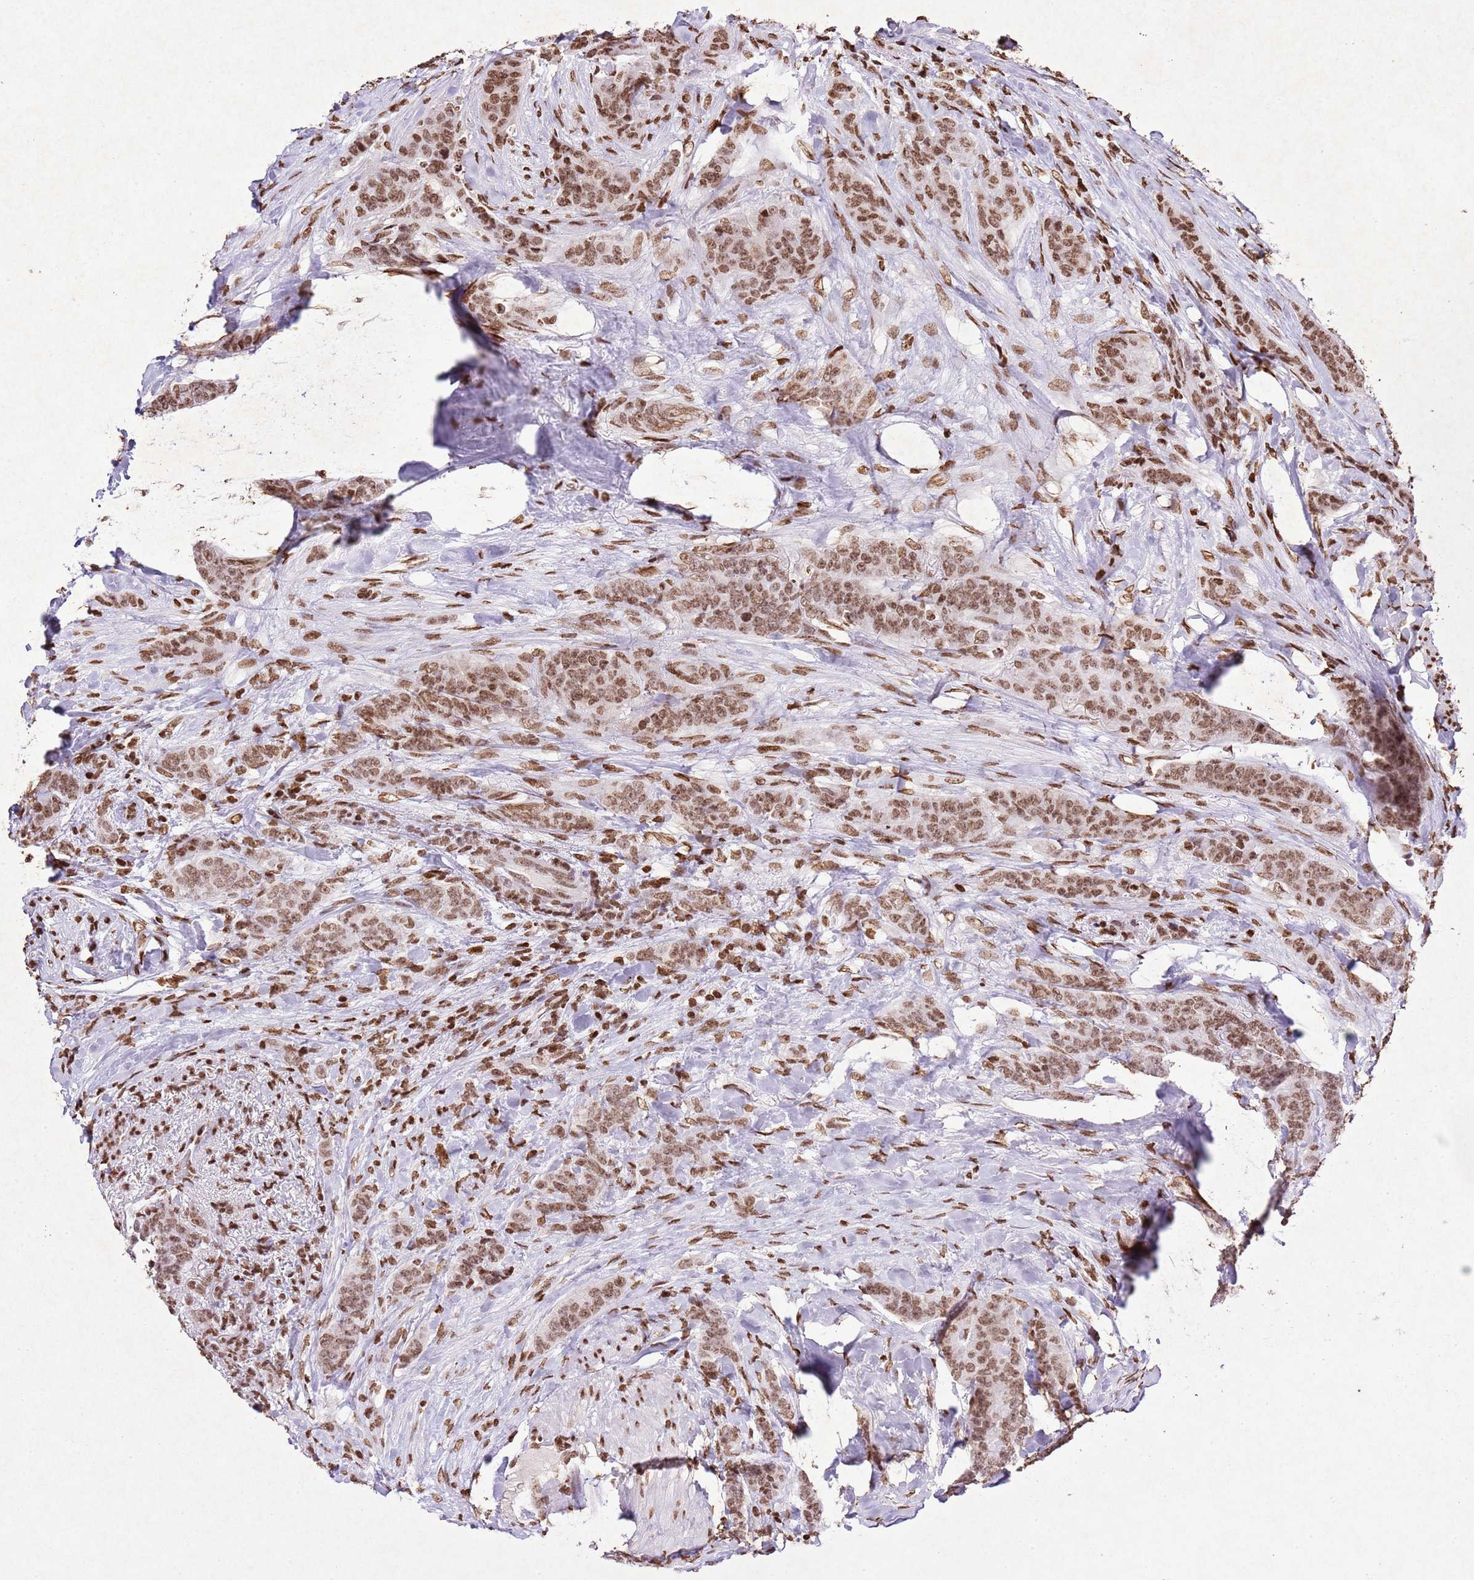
{"staining": {"intensity": "moderate", "quantity": ">75%", "location": "nuclear"}, "tissue": "breast cancer", "cell_type": "Tumor cells", "image_type": "cancer", "snomed": [{"axis": "morphology", "description": "Duct carcinoma"}, {"axis": "topography", "description": "Breast"}], "caption": "Breast cancer stained with a brown dye shows moderate nuclear positive expression in about >75% of tumor cells.", "gene": "BMAL1", "patient": {"sex": "female", "age": 40}}